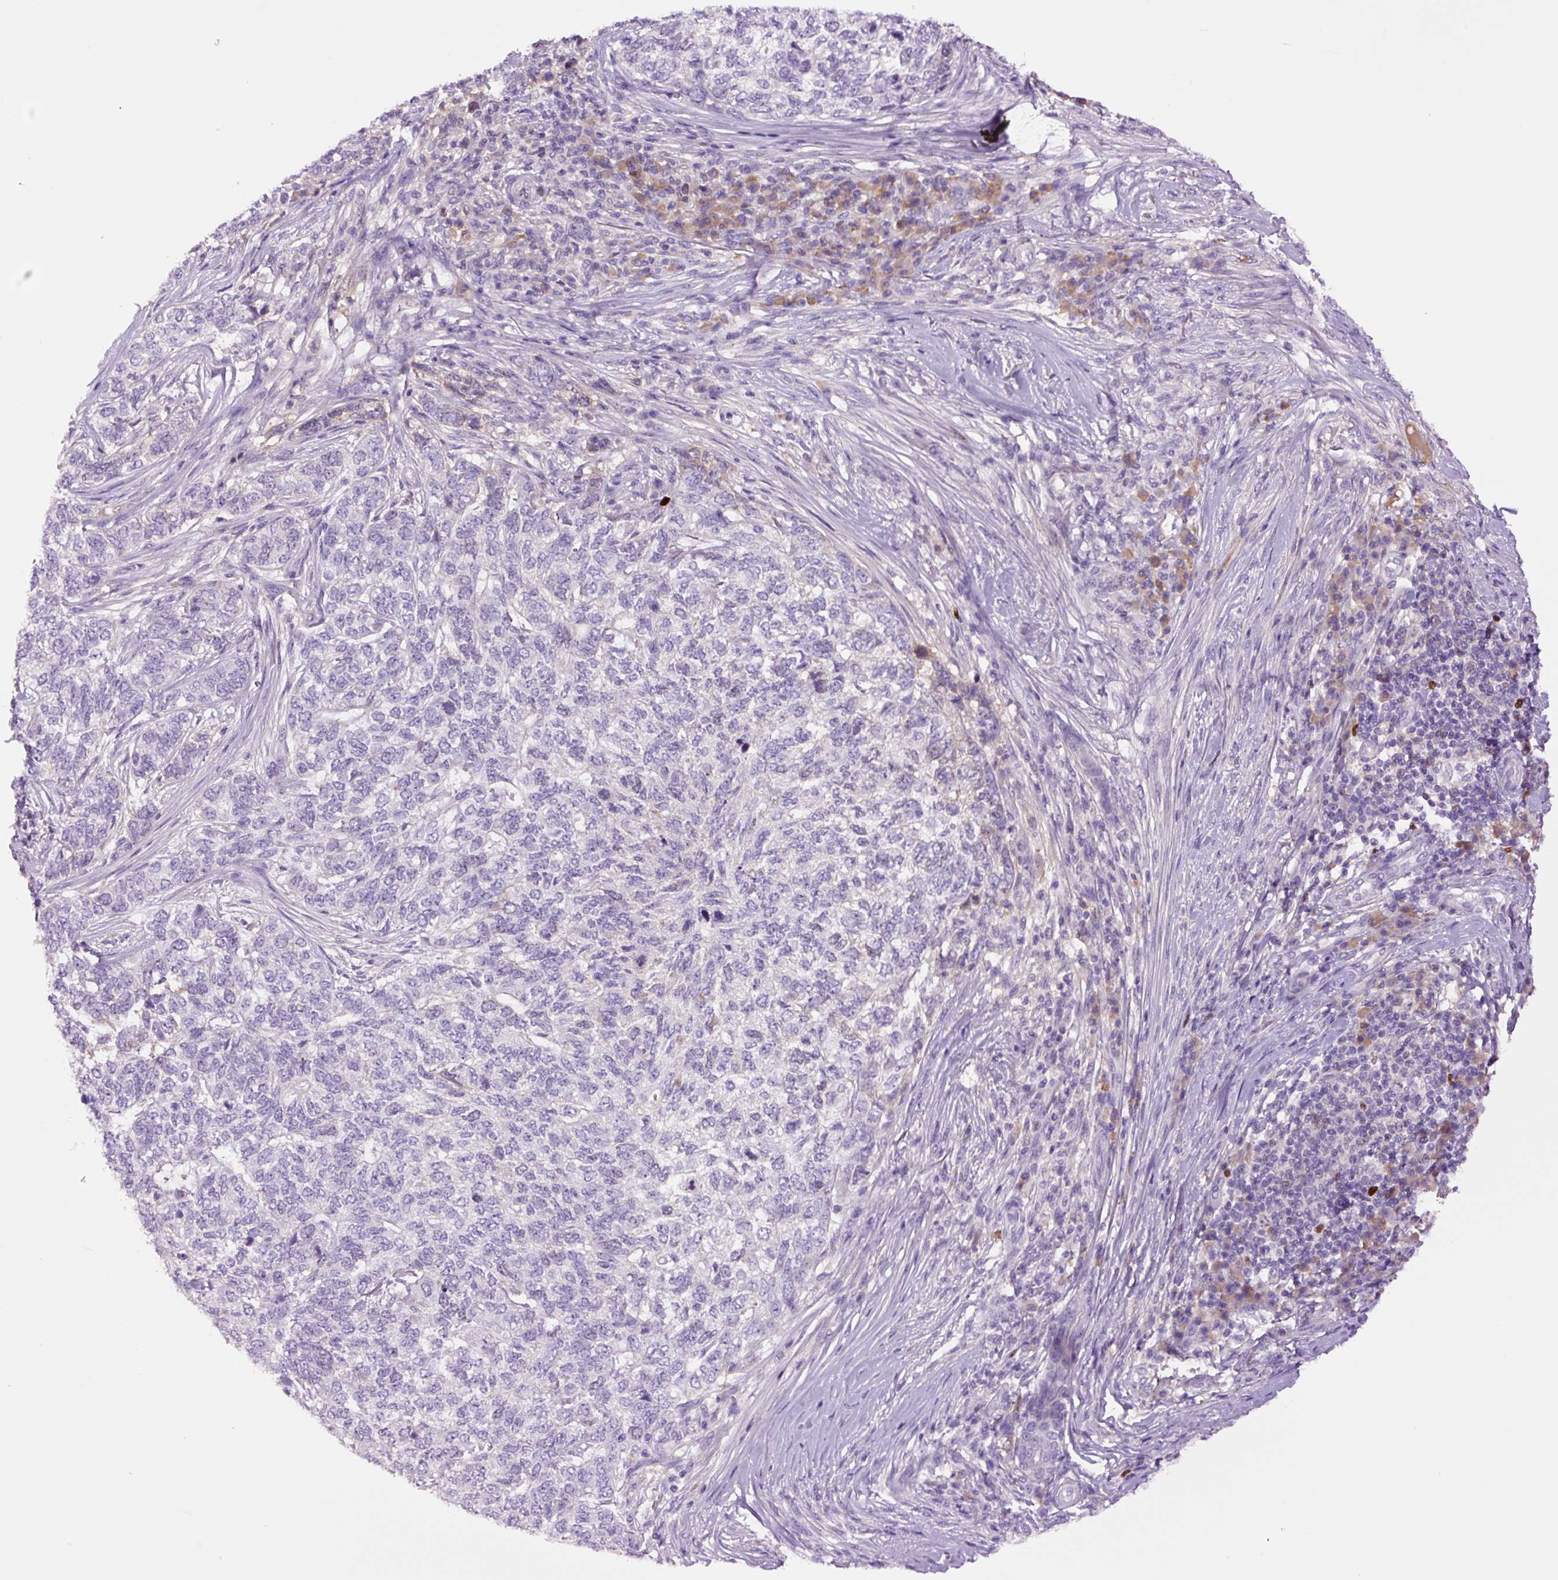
{"staining": {"intensity": "negative", "quantity": "none", "location": "none"}, "tissue": "skin cancer", "cell_type": "Tumor cells", "image_type": "cancer", "snomed": [{"axis": "morphology", "description": "Basal cell carcinoma"}, {"axis": "topography", "description": "Skin"}], "caption": "Tumor cells show no significant protein positivity in skin cancer (basal cell carcinoma).", "gene": "DPPA4", "patient": {"sex": "female", "age": 65}}